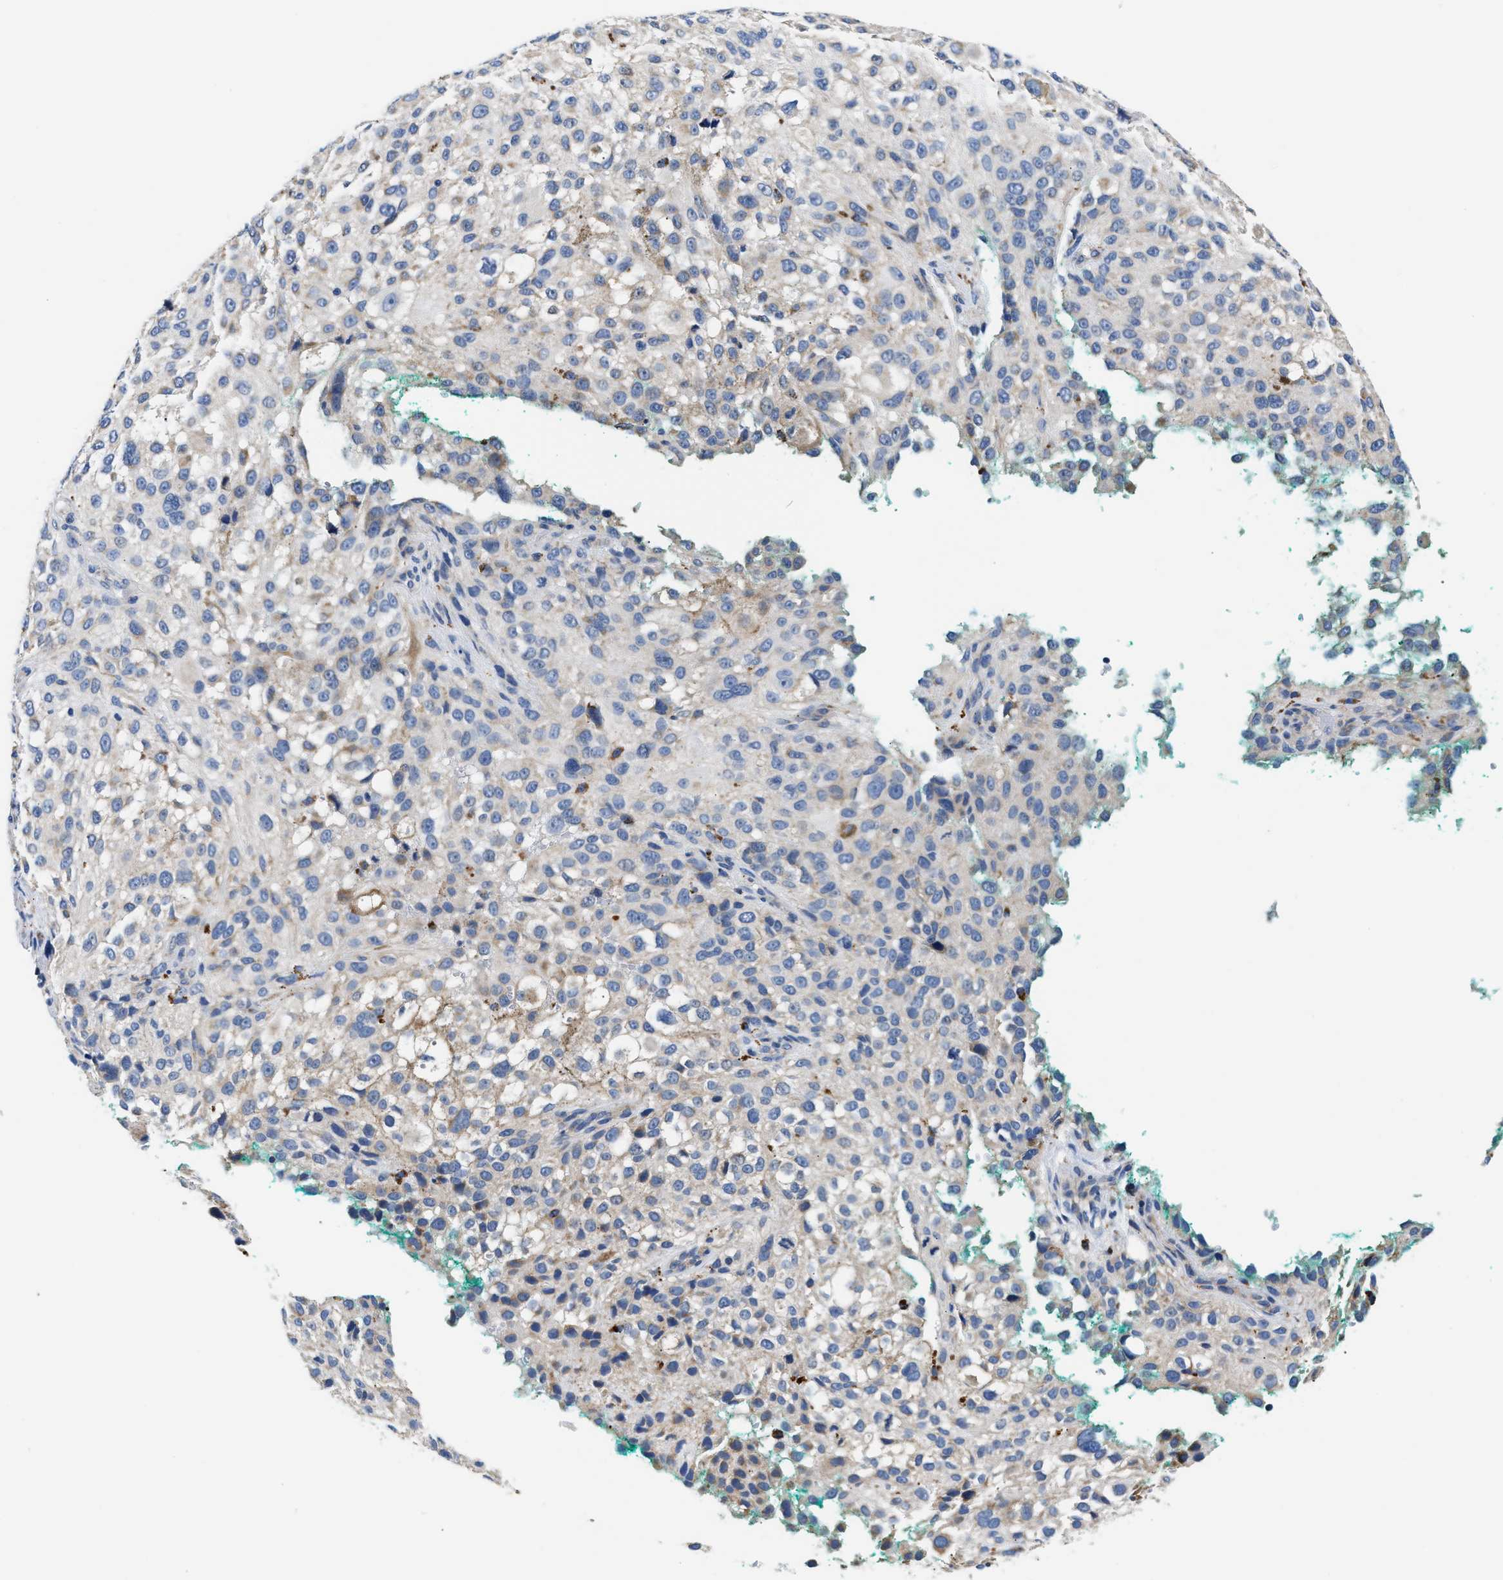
{"staining": {"intensity": "weak", "quantity": ">75%", "location": "cytoplasmic/membranous"}, "tissue": "melanoma", "cell_type": "Tumor cells", "image_type": "cancer", "snomed": [{"axis": "morphology", "description": "Necrosis, NOS"}, {"axis": "morphology", "description": "Malignant melanoma, NOS"}, {"axis": "topography", "description": "Skin"}], "caption": "Immunohistochemical staining of malignant melanoma reveals weak cytoplasmic/membranous protein staining in about >75% of tumor cells.", "gene": "ACADVL", "patient": {"sex": "female", "age": 87}}